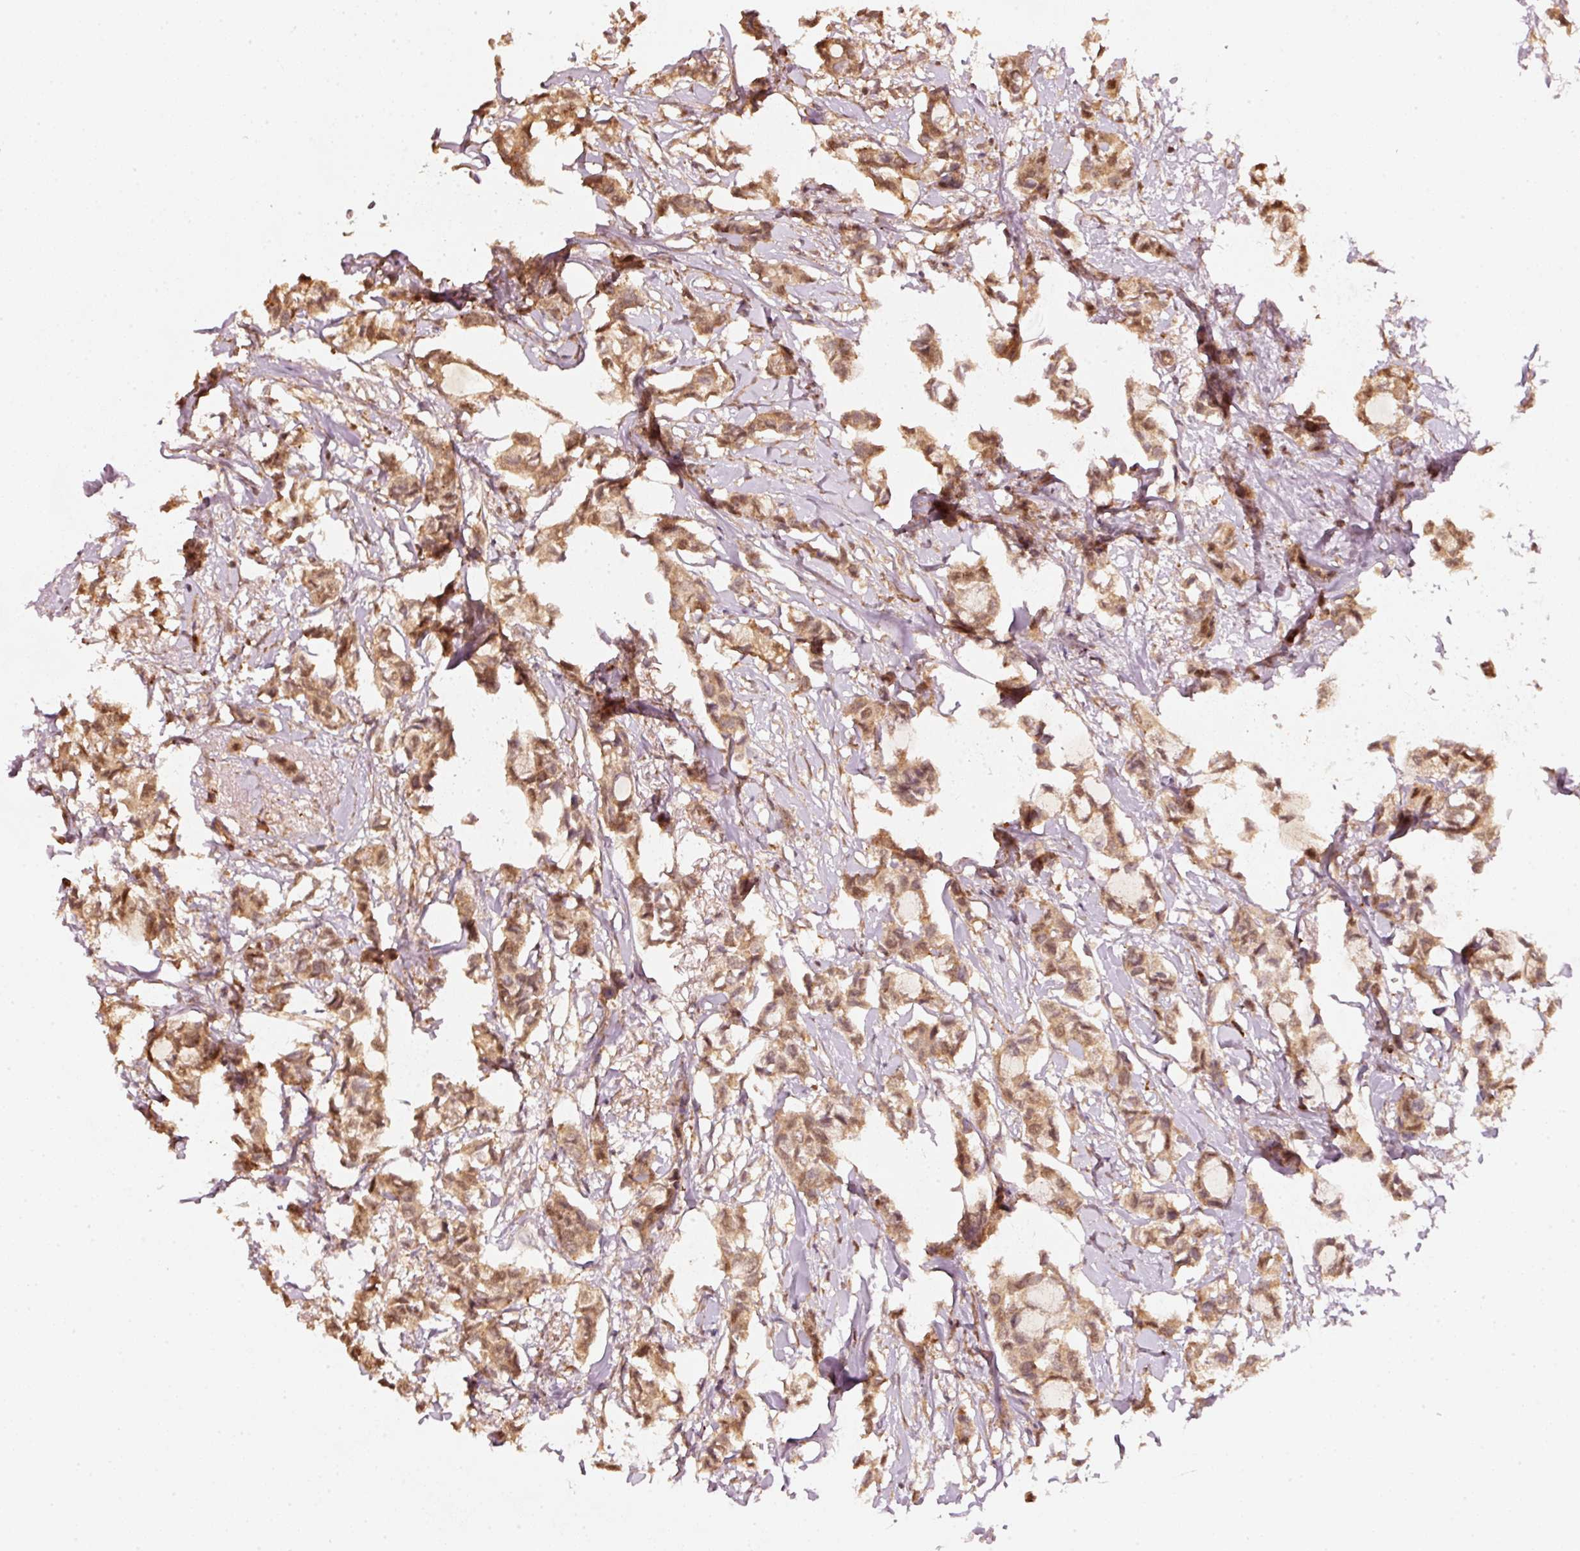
{"staining": {"intensity": "moderate", "quantity": ">75%", "location": "cytoplasmic/membranous,nuclear"}, "tissue": "breast cancer", "cell_type": "Tumor cells", "image_type": "cancer", "snomed": [{"axis": "morphology", "description": "Duct carcinoma"}, {"axis": "topography", "description": "Breast"}], "caption": "Immunohistochemical staining of human breast invasive ductal carcinoma reveals moderate cytoplasmic/membranous and nuclear protein positivity in approximately >75% of tumor cells. The protein is stained brown, and the nuclei are stained in blue (DAB (3,3'-diaminobenzidine) IHC with brightfield microscopy, high magnification).", "gene": "STAU1", "patient": {"sex": "female", "age": 73}}